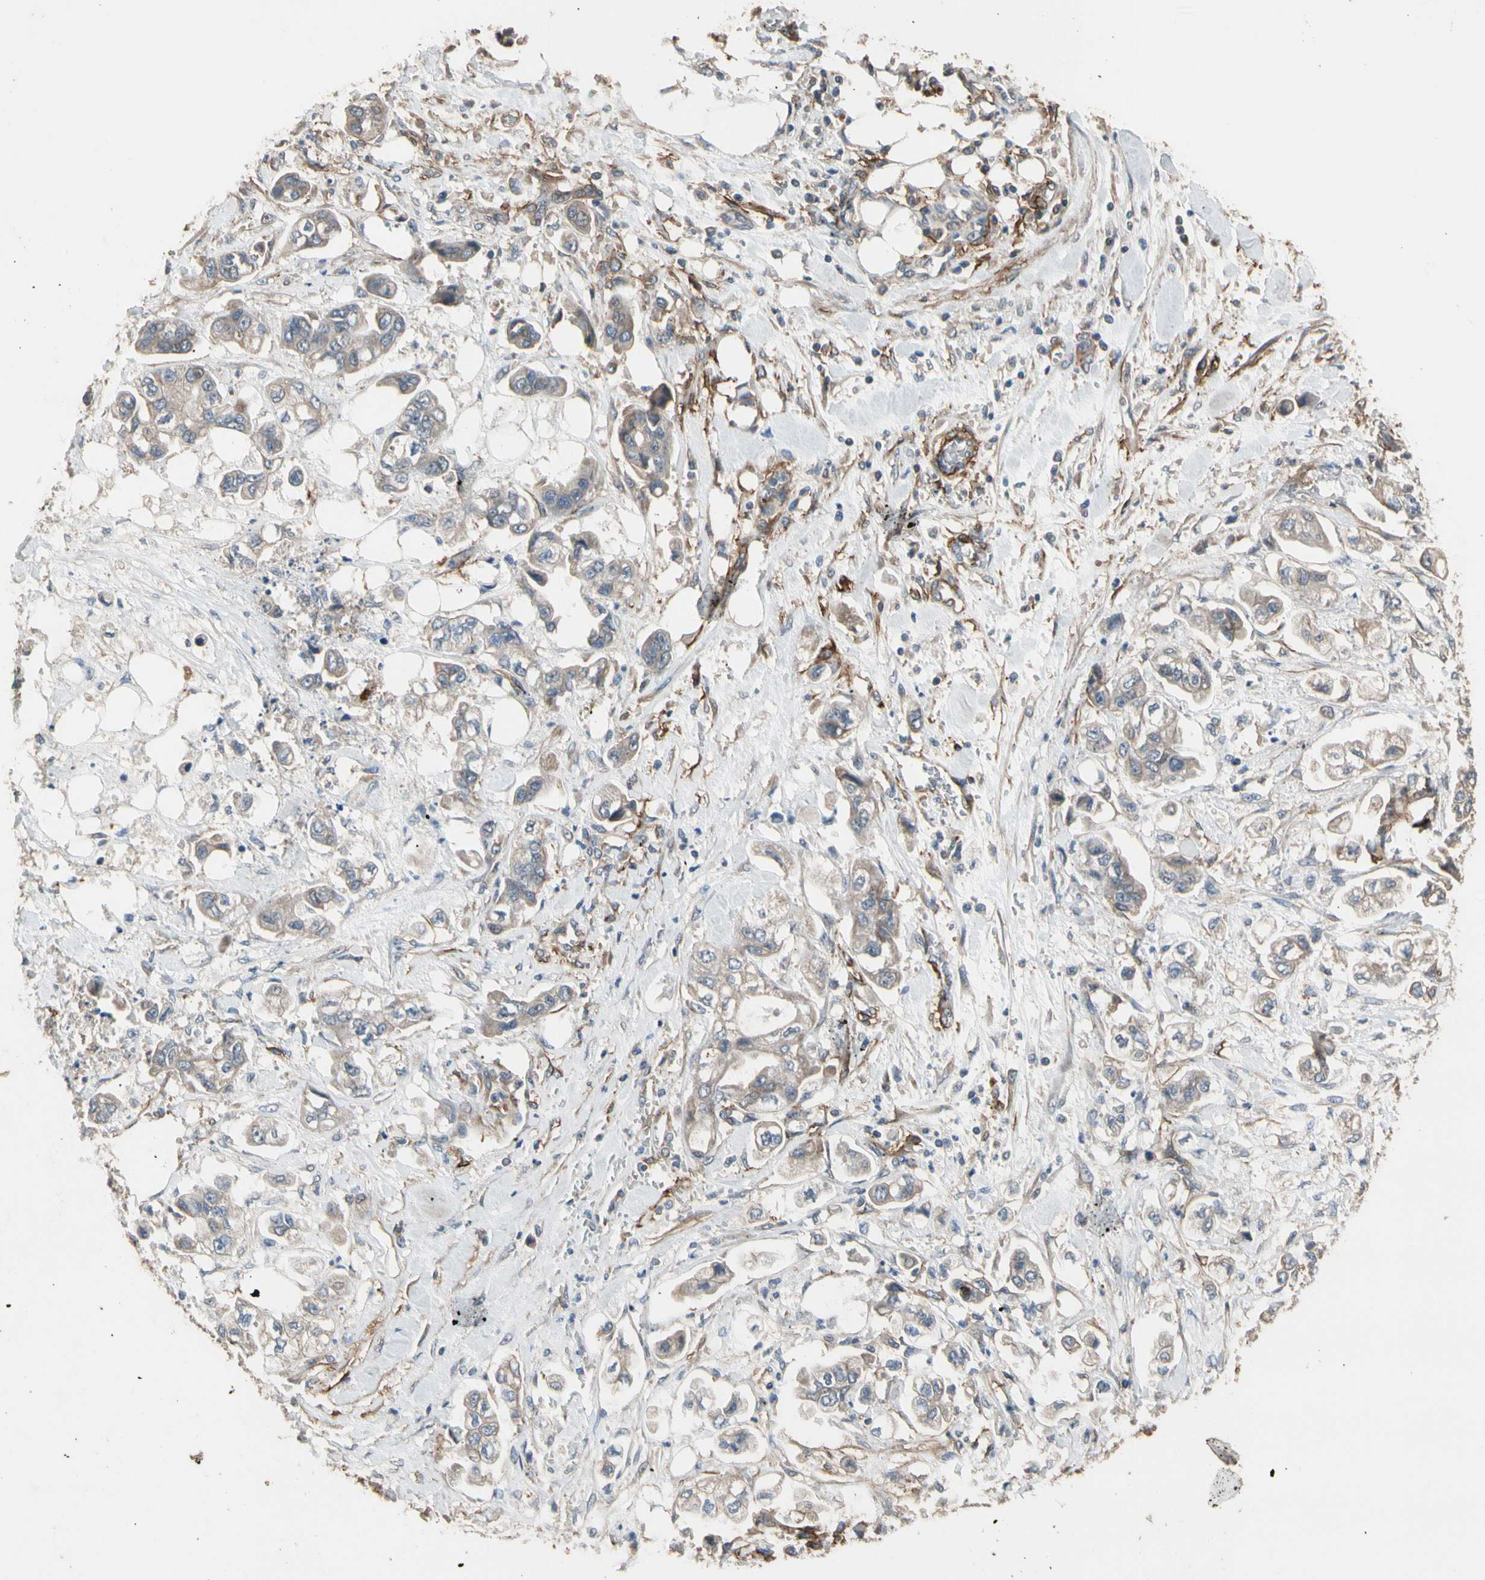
{"staining": {"intensity": "weak", "quantity": ">75%", "location": "cytoplasmic/membranous"}, "tissue": "stomach cancer", "cell_type": "Tumor cells", "image_type": "cancer", "snomed": [{"axis": "morphology", "description": "Adenocarcinoma, NOS"}, {"axis": "topography", "description": "Stomach"}], "caption": "Stomach cancer stained for a protein reveals weak cytoplasmic/membranous positivity in tumor cells. (IHC, brightfield microscopy, high magnification).", "gene": "SUSD2", "patient": {"sex": "male", "age": 62}}